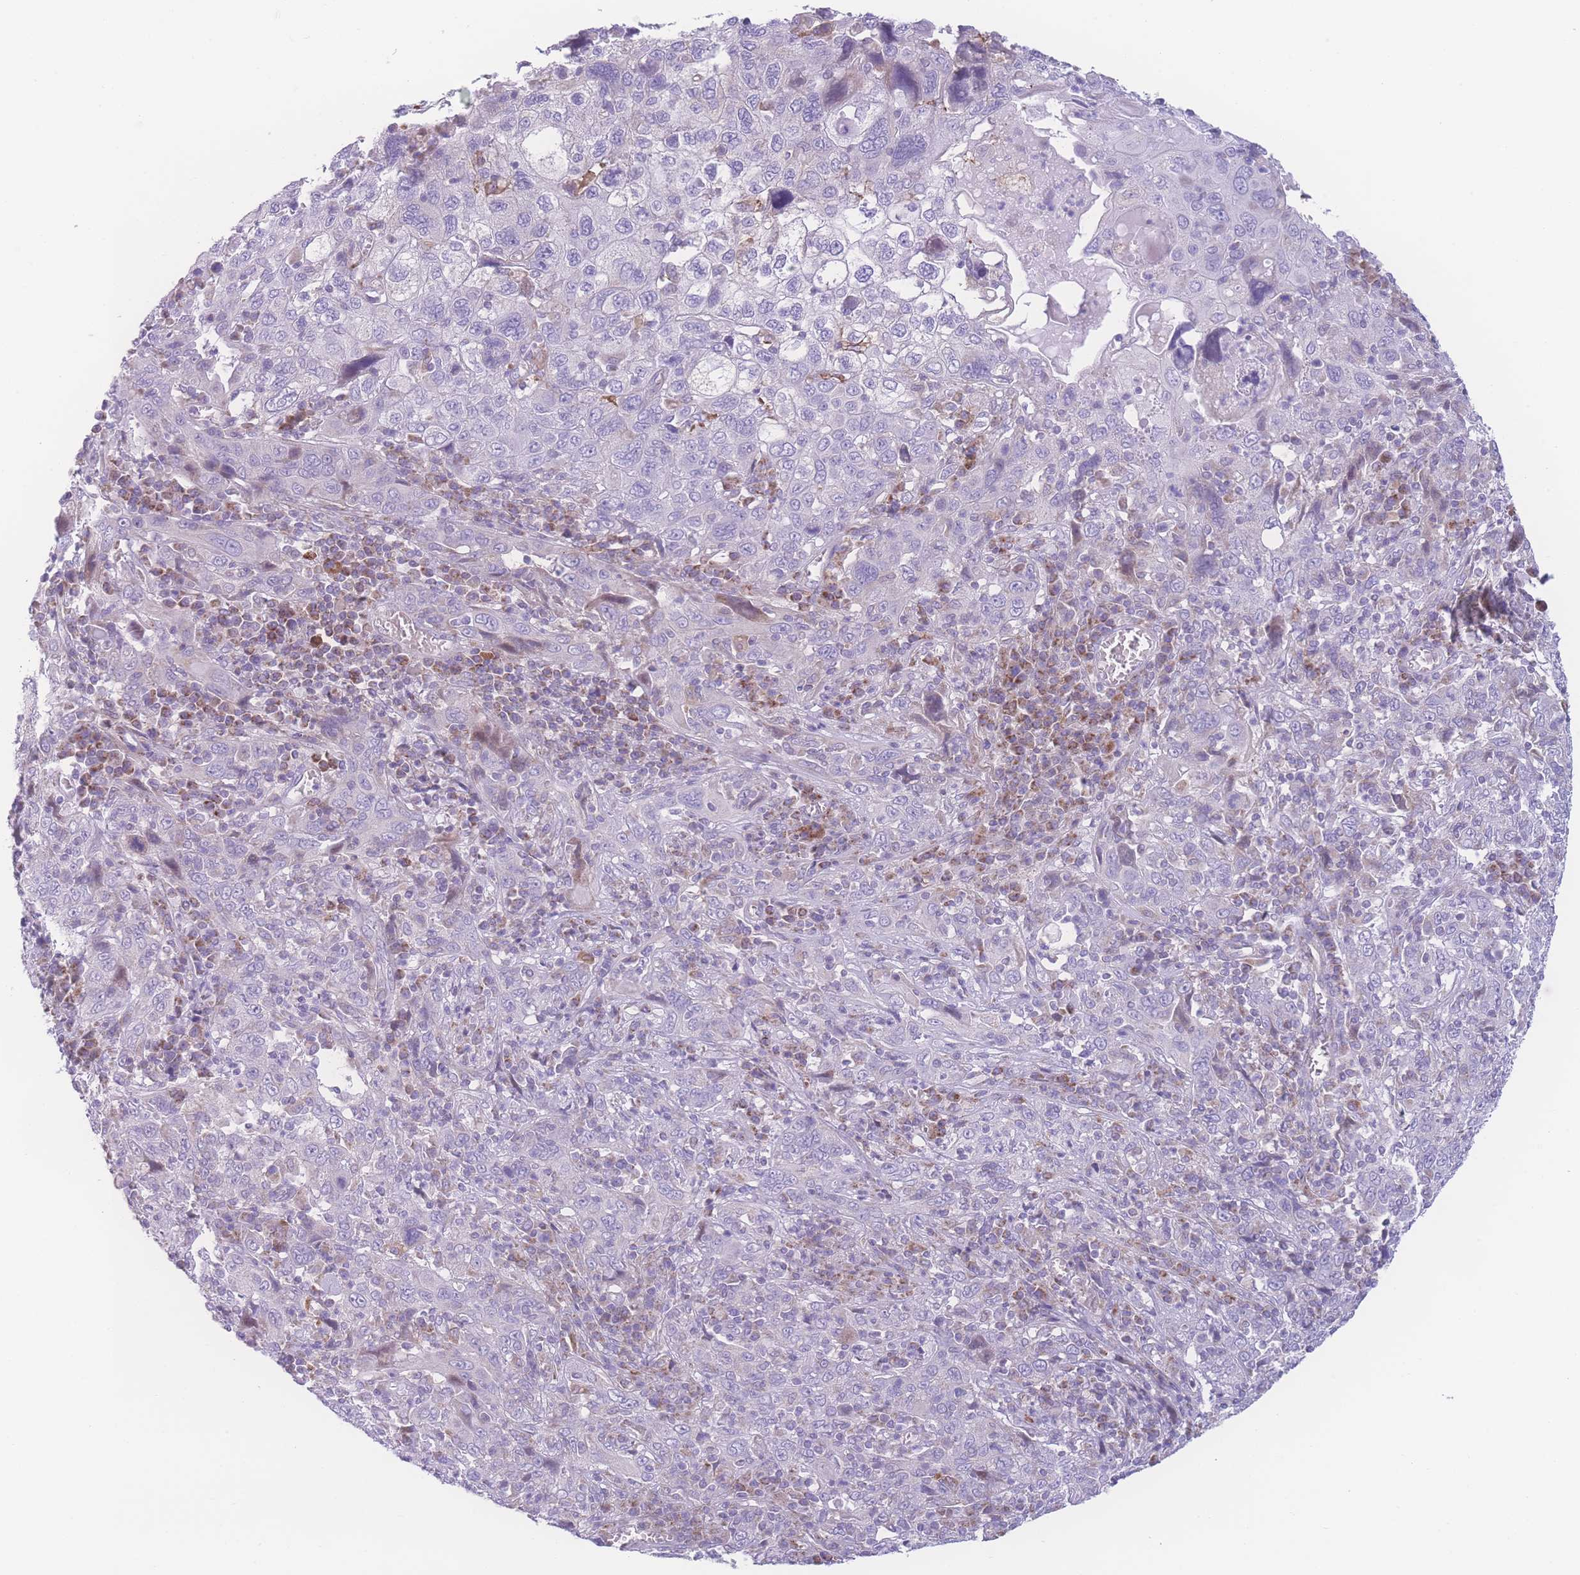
{"staining": {"intensity": "negative", "quantity": "none", "location": "none"}, "tissue": "cervical cancer", "cell_type": "Tumor cells", "image_type": "cancer", "snomed": [{"axis": "morphology", "description": "Squamous cell carcinoma, NOS"}, {"axis": "topography", "description": "Cervix"}], "caption": "The micrograph demonstrates no staining of tumor cells in cervical squamous cell carcinoma. (DAB IHC, high magnification).", "gene": "NBEAL1", "patient": {"sex": "female", "age": 46}}